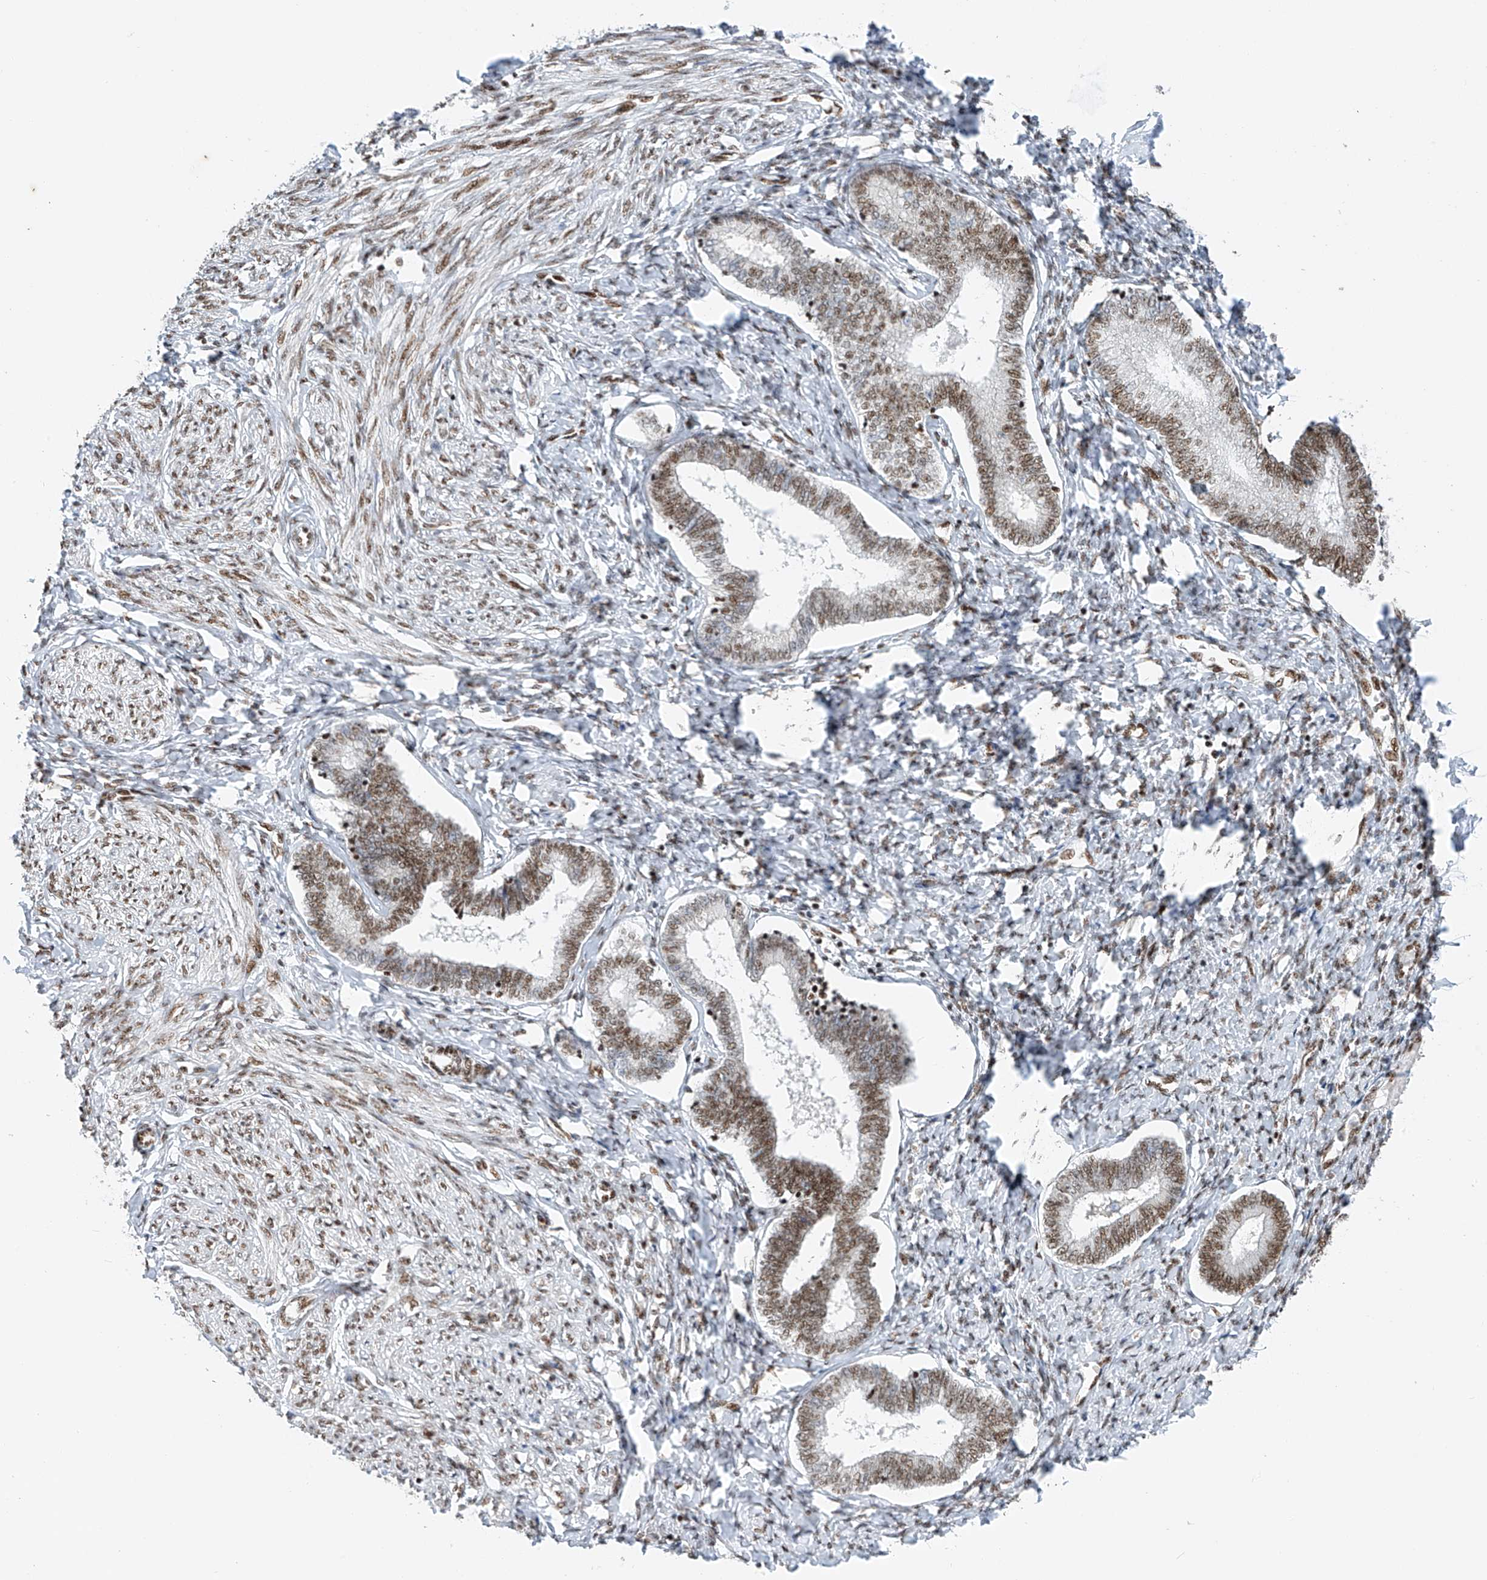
{"staining": {"intensity": "strong", "quantity": "25%-75%", "location": "nuclear"}, "tissue": "endometrium", "cell_type": "Cells in endometrial stroma", "image_type": "normal", "snomed": [{"axis": "morphology", "description": "Normal tissue, NOS"}, {"axis": "topography", "description": "Endometrium"}], "caption": "Protein staining displays strong nuclear expression in about 25%-75% of cells in endometrial stroma in benign endometrium.", "gene": "TAF4", "patient": {"sex": "female", "age": 72}}